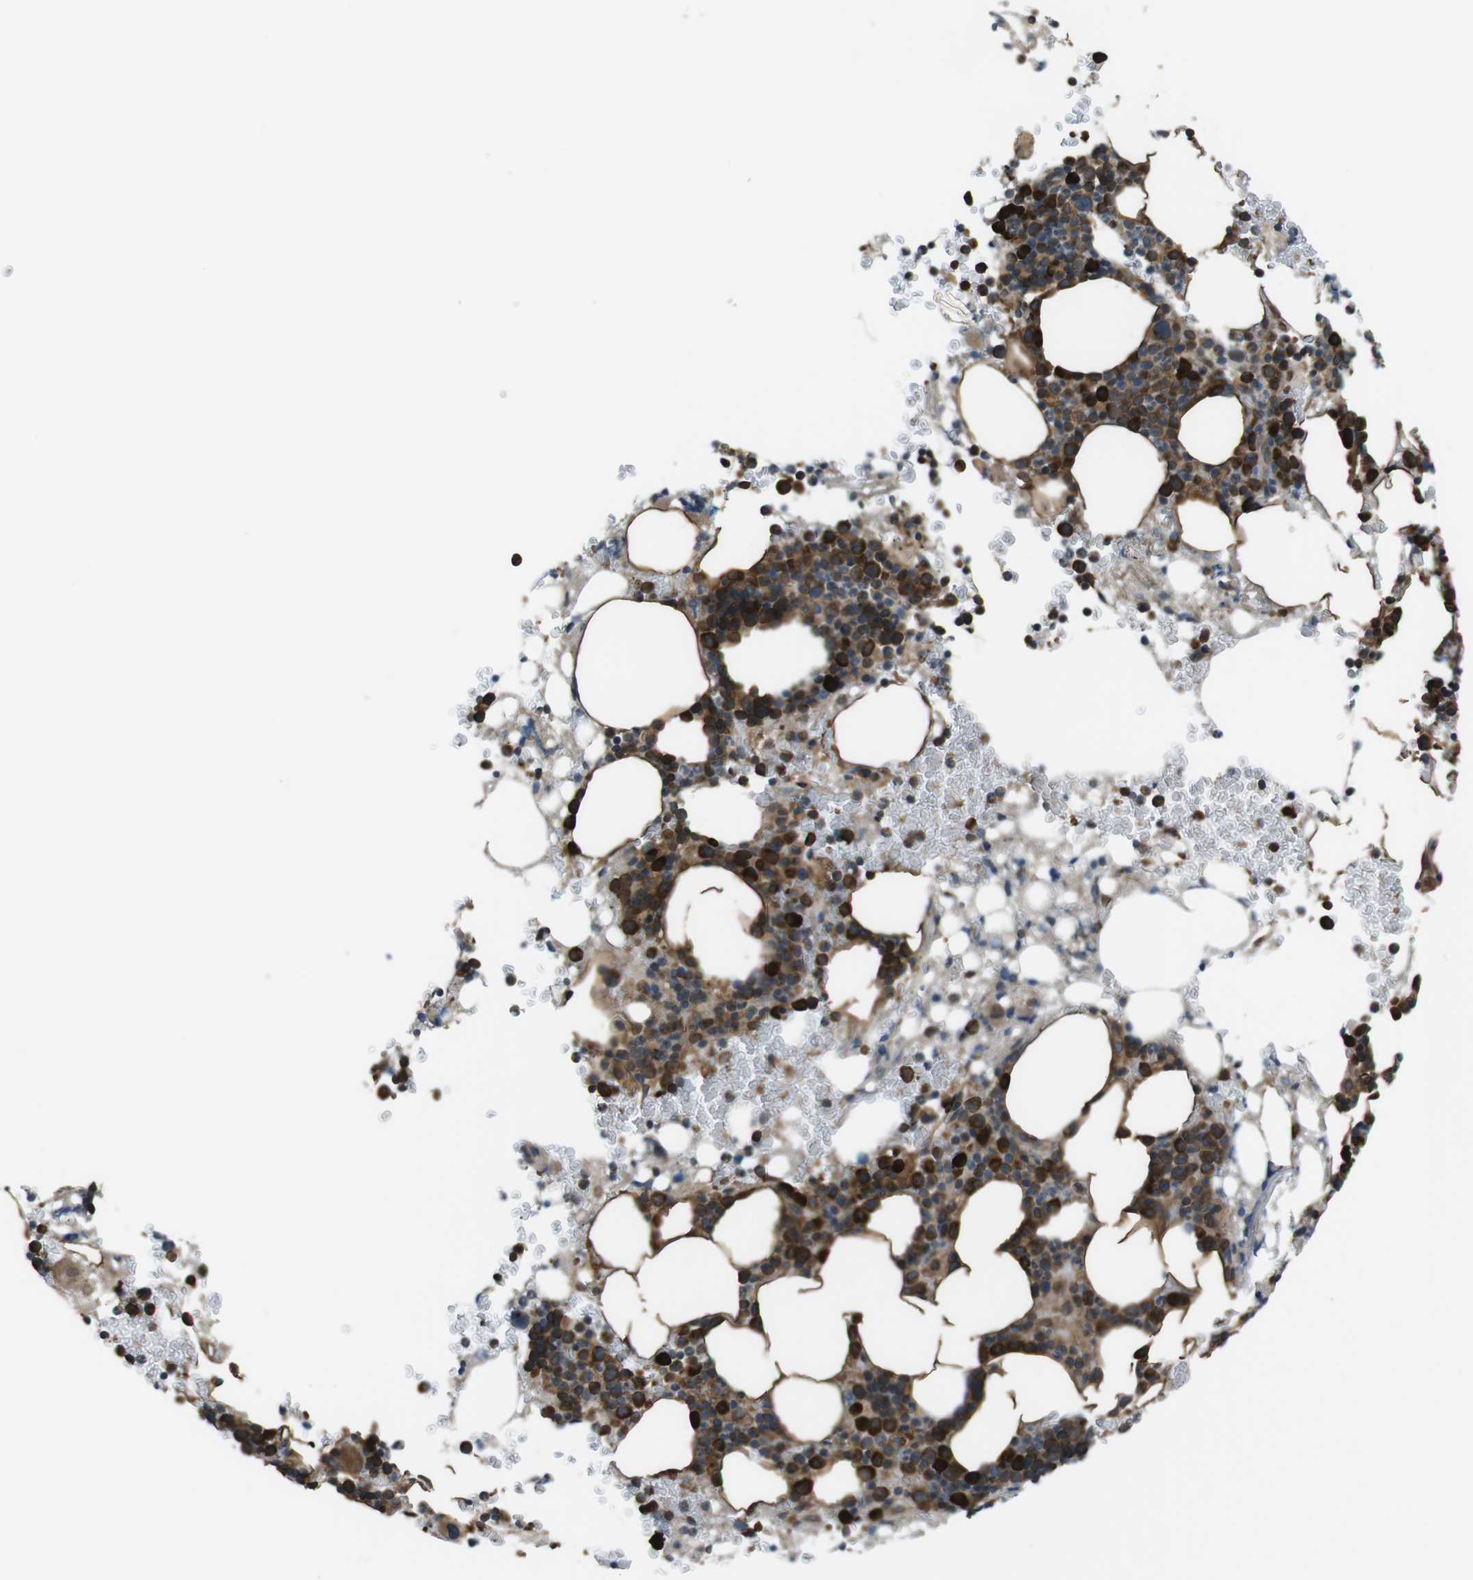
{"staining": {"intensity": "strong", "quantity": "25%-75%", "location": "cytoplasmic/membranous"}, "tissue": "bone marrow", "cell_type": "Hematopoietic cells", "image_type": "normal", "snomed": [{"axis": "morphology", "description": "Normal tissue, NOS"}, {"axis": "morphology", "description": "Inflammation, NOS"}, {"axis": "topography", "description": "Bone marrow"}], "caption": "Strong cytoplasmic/membranous positivity for a protein is present in approximately 25%-75% of hematopoietic cells of benign bone marrow using IHC.", "gene": "SSR3", "patient": {"sex": "female", "age": 84}}